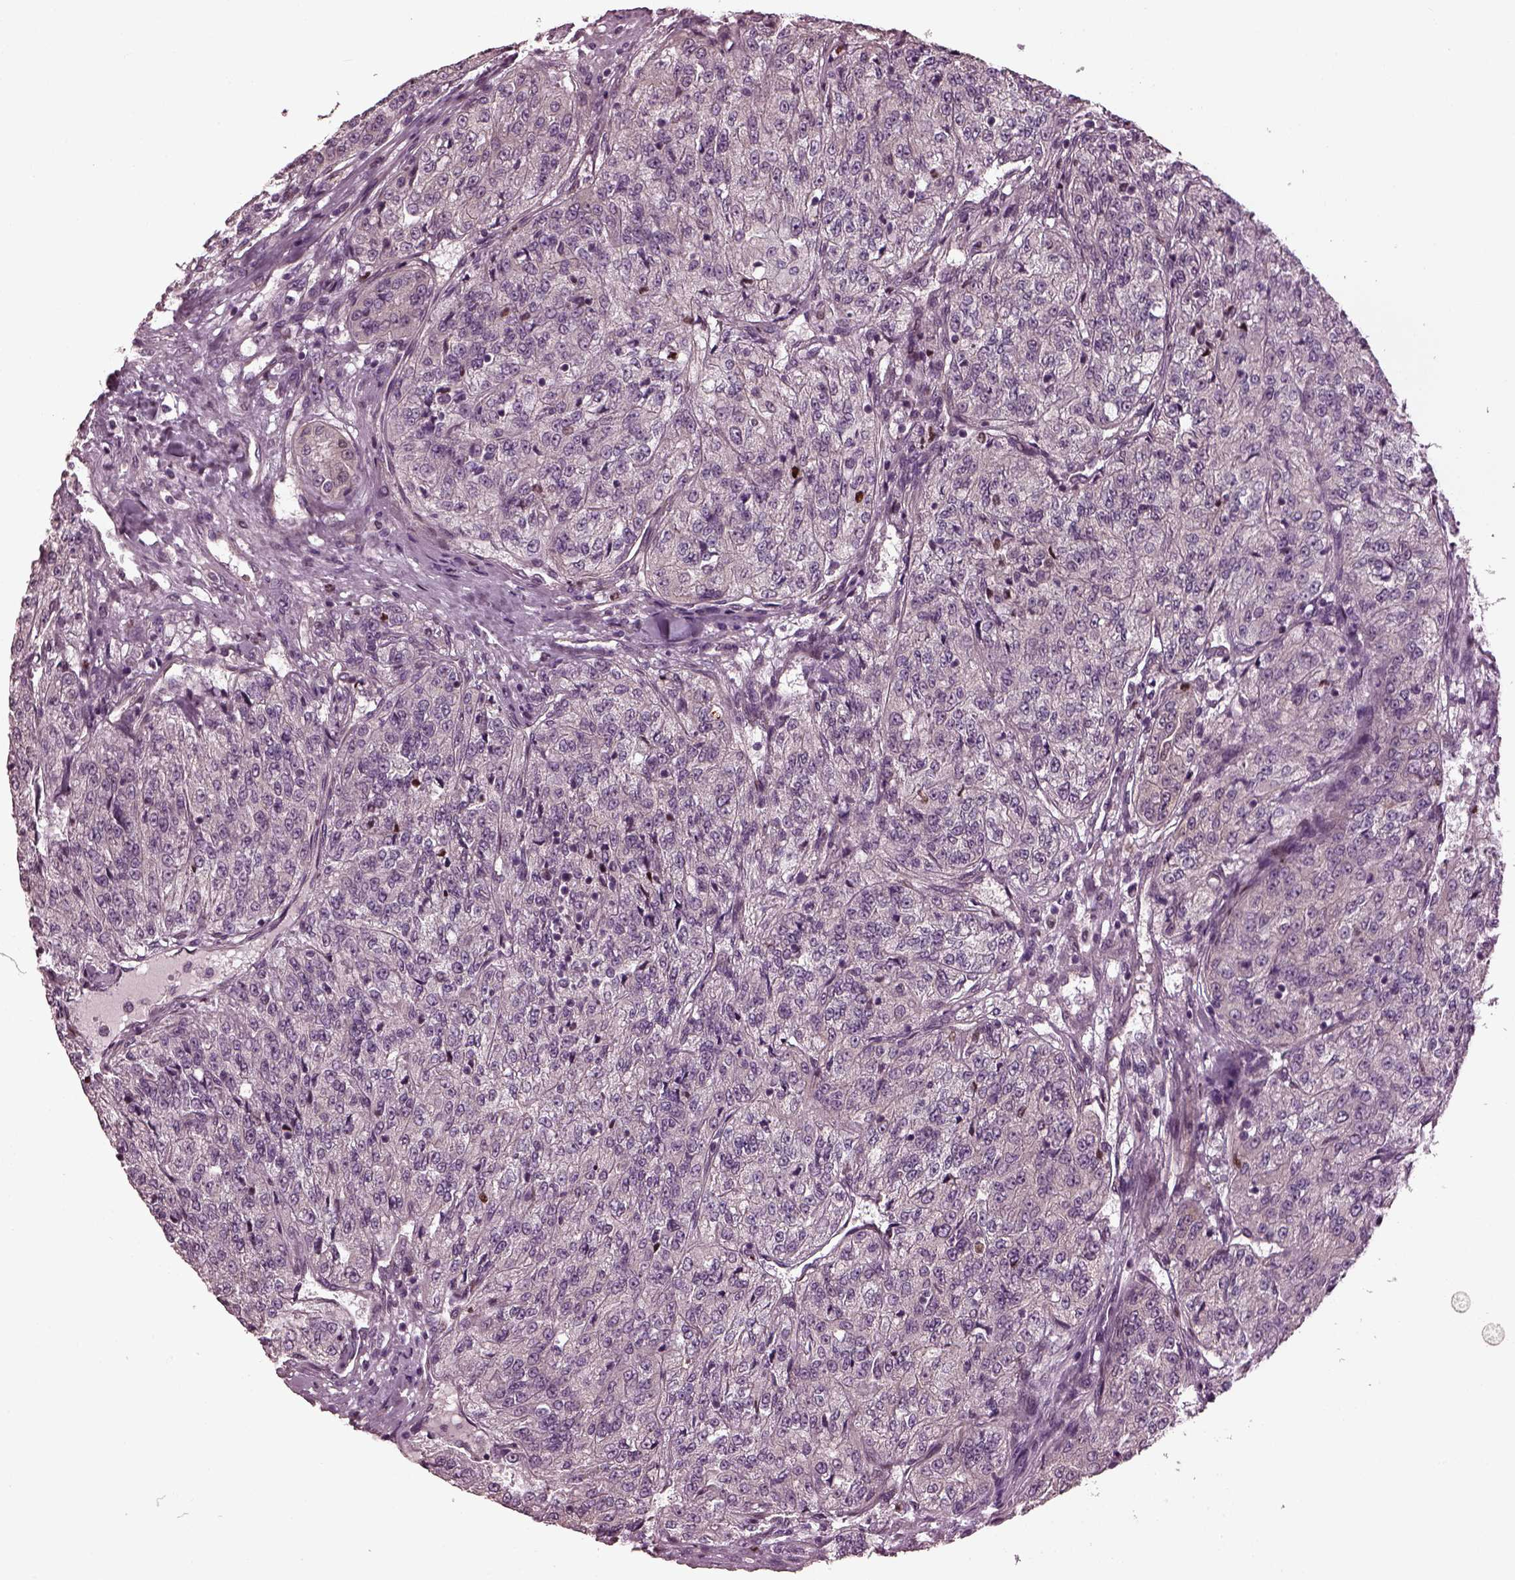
{"staining": {"intensity": "negative", "quantity": "none", "location": "none"}, "tissue": "renal cancer", "cell_type": "Tumor cells", "image_type": "cancer", "snomed": [{"axis": "morphology", "description": "Adenocarcinoma, NOS"}, {"axis": "topography", "description": "Kidney"}], "caption": "DAB immunohistochemical staining of renal cancer (adenocarcinoma) demonstrates no significant staining in tumor cells.", "gene": "RUFY3", "patient": {"sex": "female", "age": 63}}